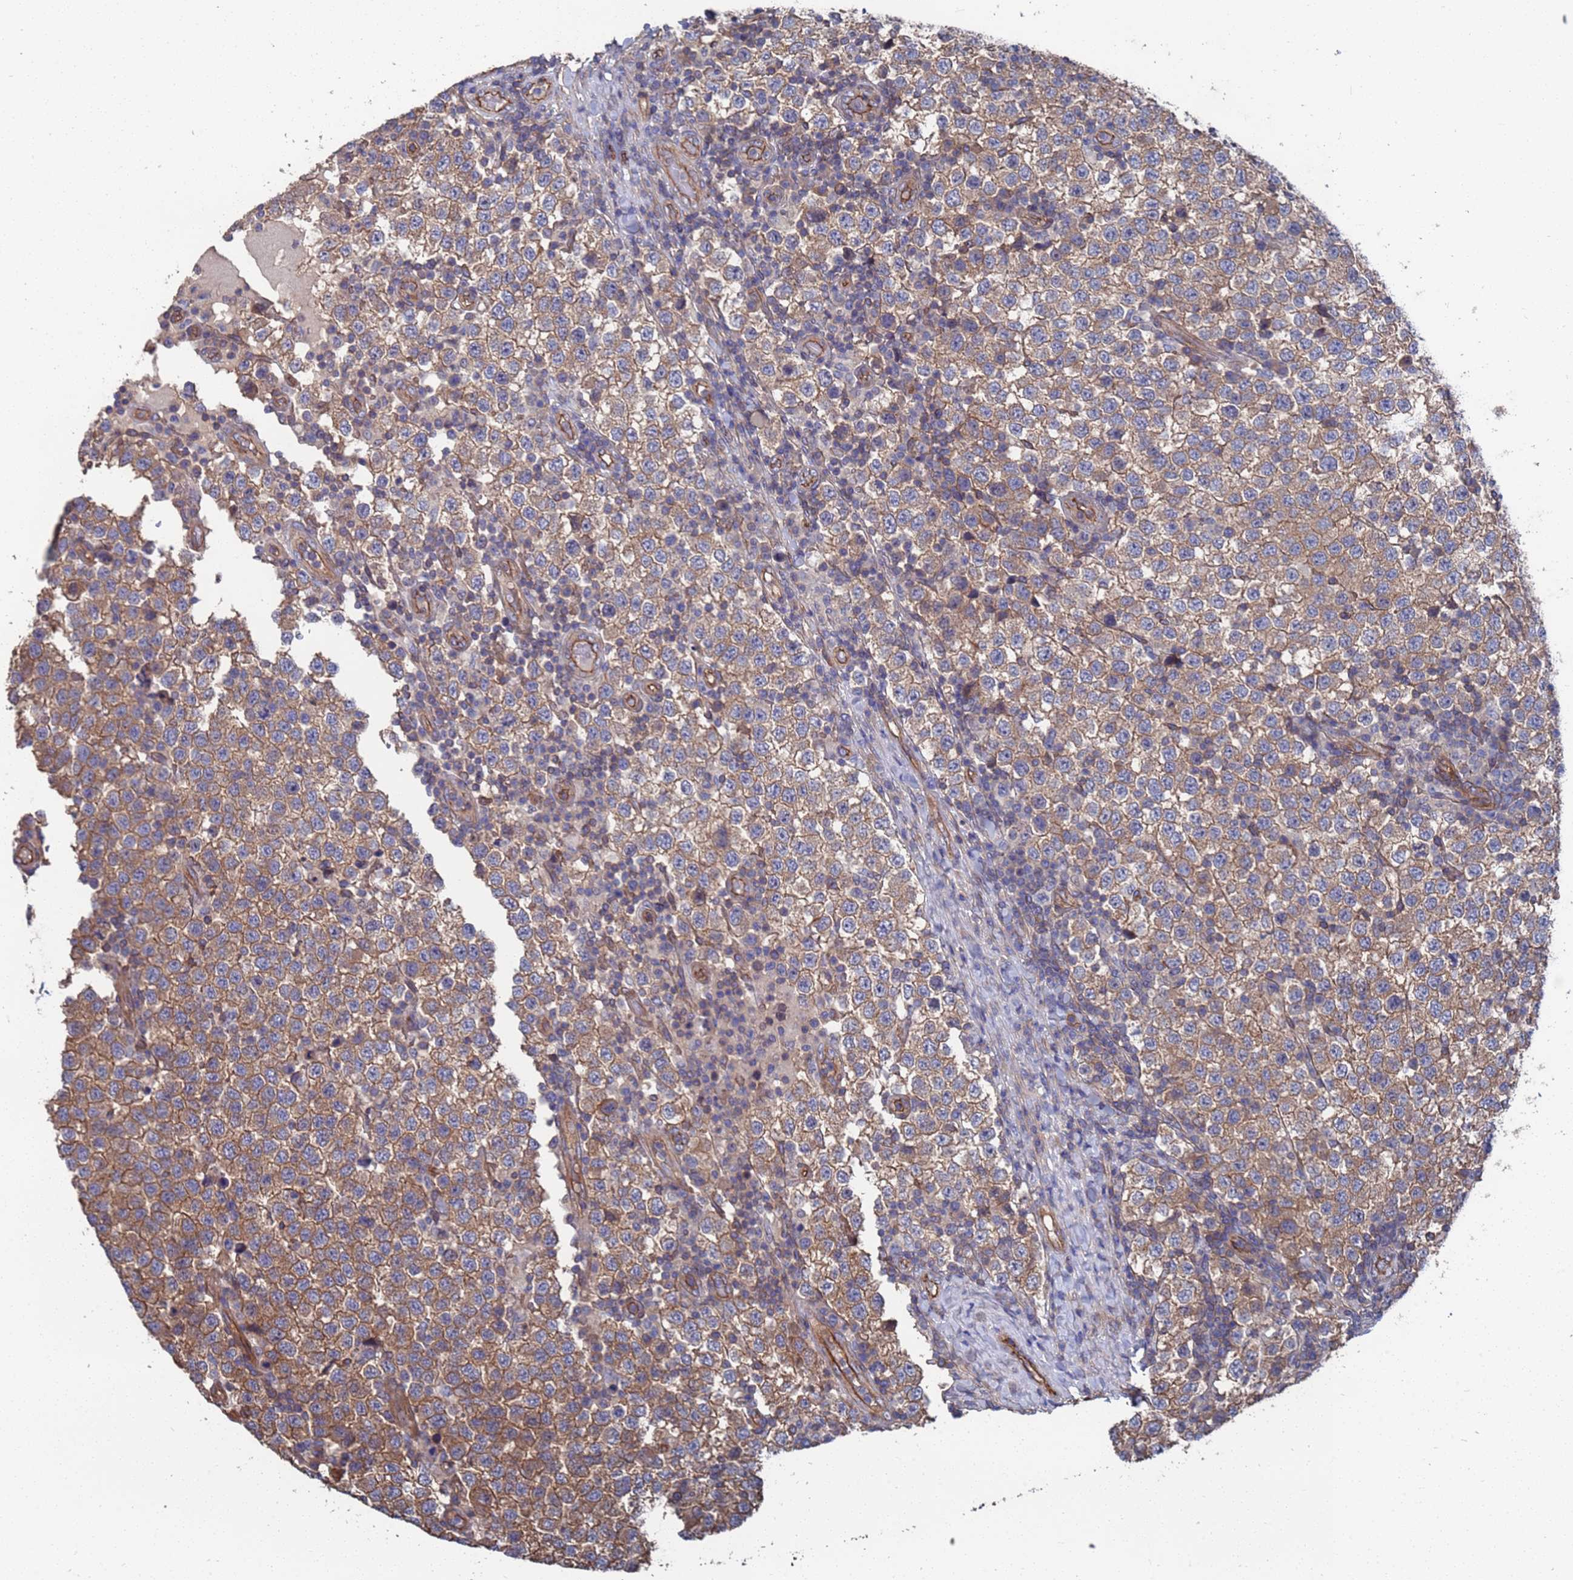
{"staining": {"intensity": "moderate", "quantity": ">75%", "location": "cytoplasmic/membranous"}, "tissue": "testis cancer", "cell_type": "Tumor cells", "image_type": "cancer", "snomed": [{"axis": "morphology", "description": "Seminoma, NOS"}, {"axis": "topography", "description": "Testis"}], "caption": "Immunohistochemical staining of testis cancer (seminoma) reveals medium levels of moderate cytoplasmic/membranous expression in approximately >75% of tumor cells.", "gene": "NDUFAF6", "patient": {"sex": "male", "age": 34}}